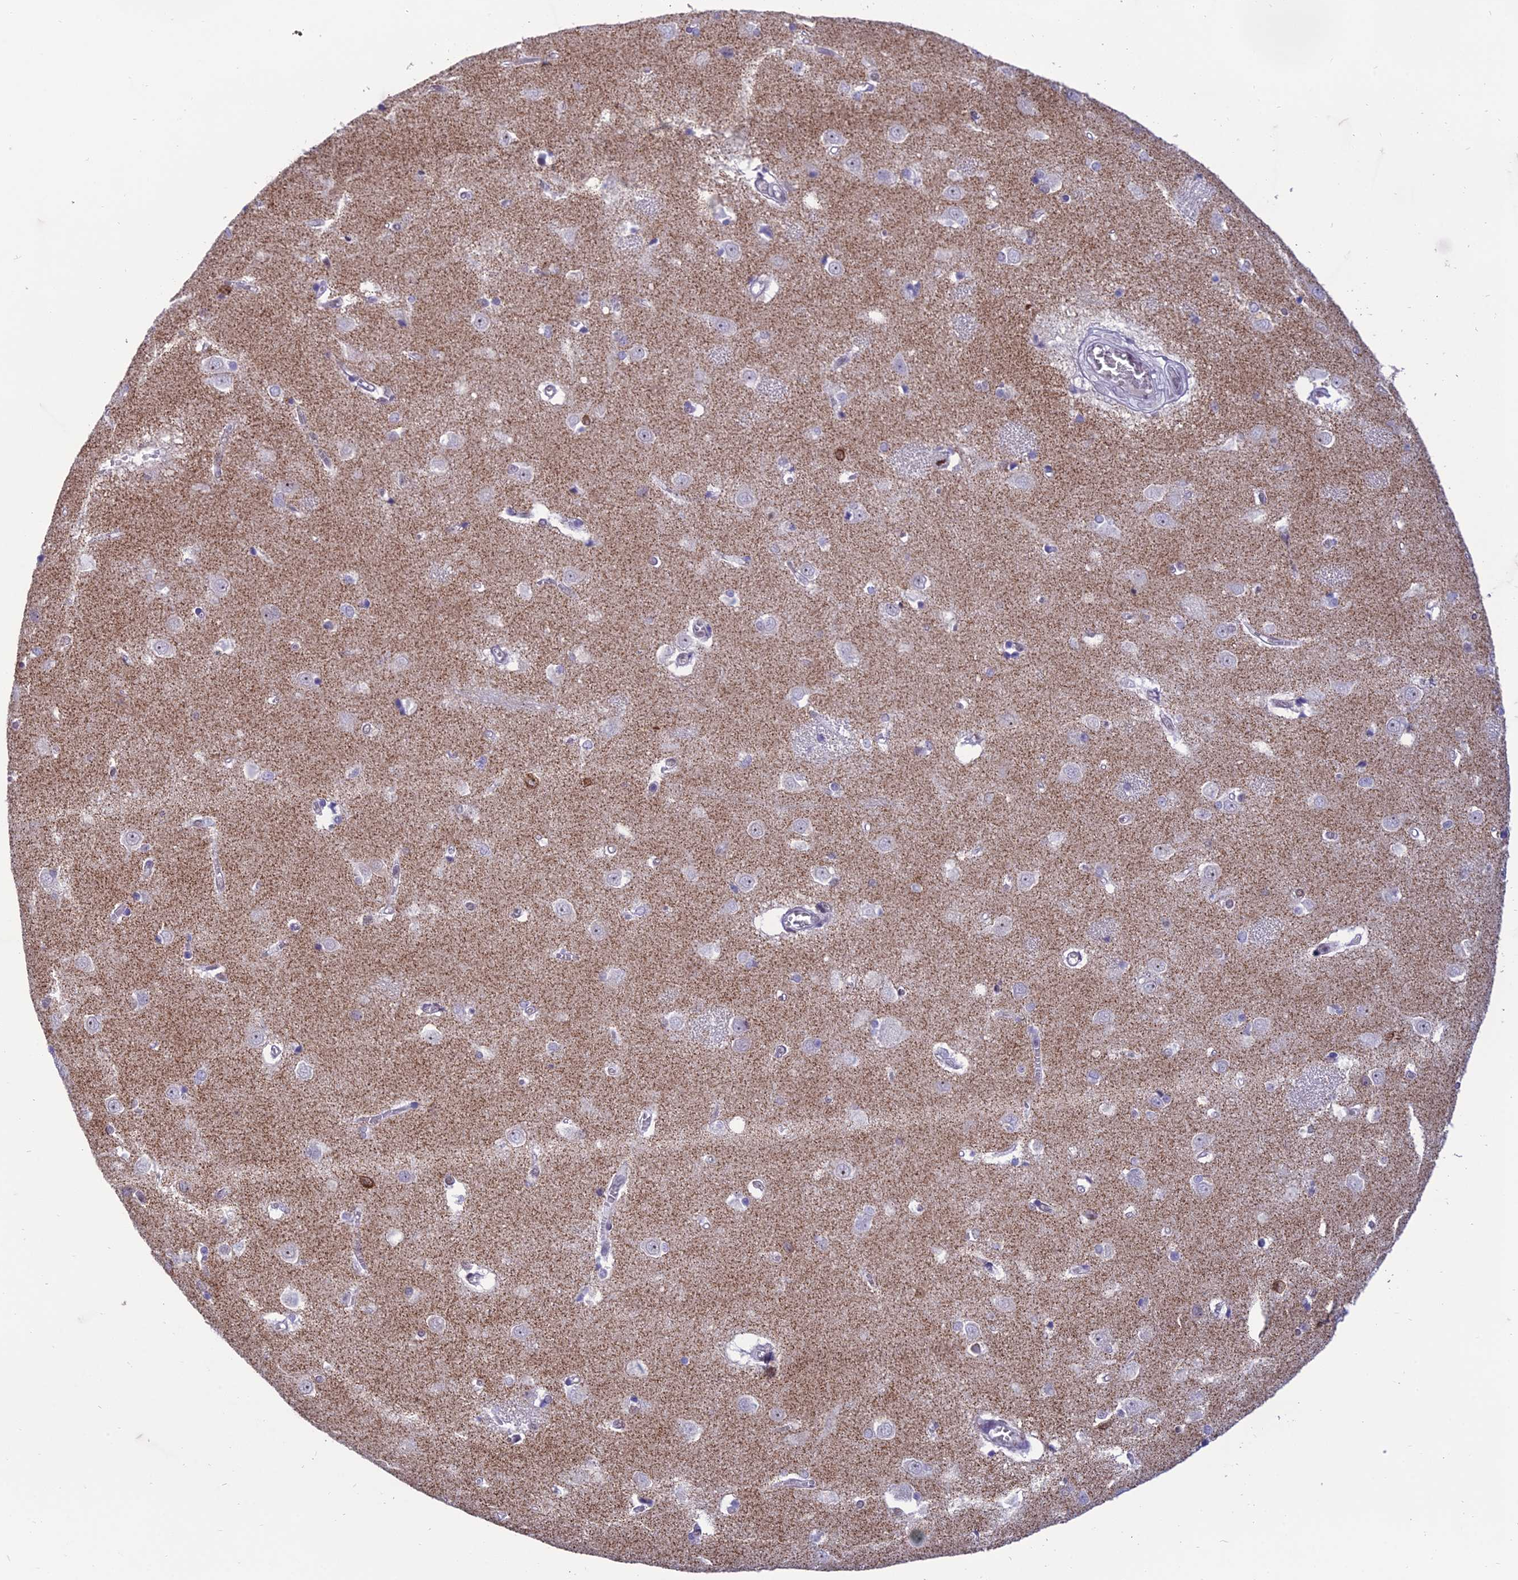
{"staining": {"intensity": "negative", "quantity": "none", "location": "none"}, "tissue": "caudate", "cell_type": "Glial cells", "image_type": "normal", "snomed": [{"axis": "morphology", "description": "Normal tissue, NOS"}, {"axis": "topography", "description": "Lateral ventricle wall"}], "caption": "Immunohistochemistry image of normal caudate: caudate stained with DAB exhibits no significant protein expression in glial cells.", "gene": "RANBP3", "patient": {"sex": "male", "age": 37}}